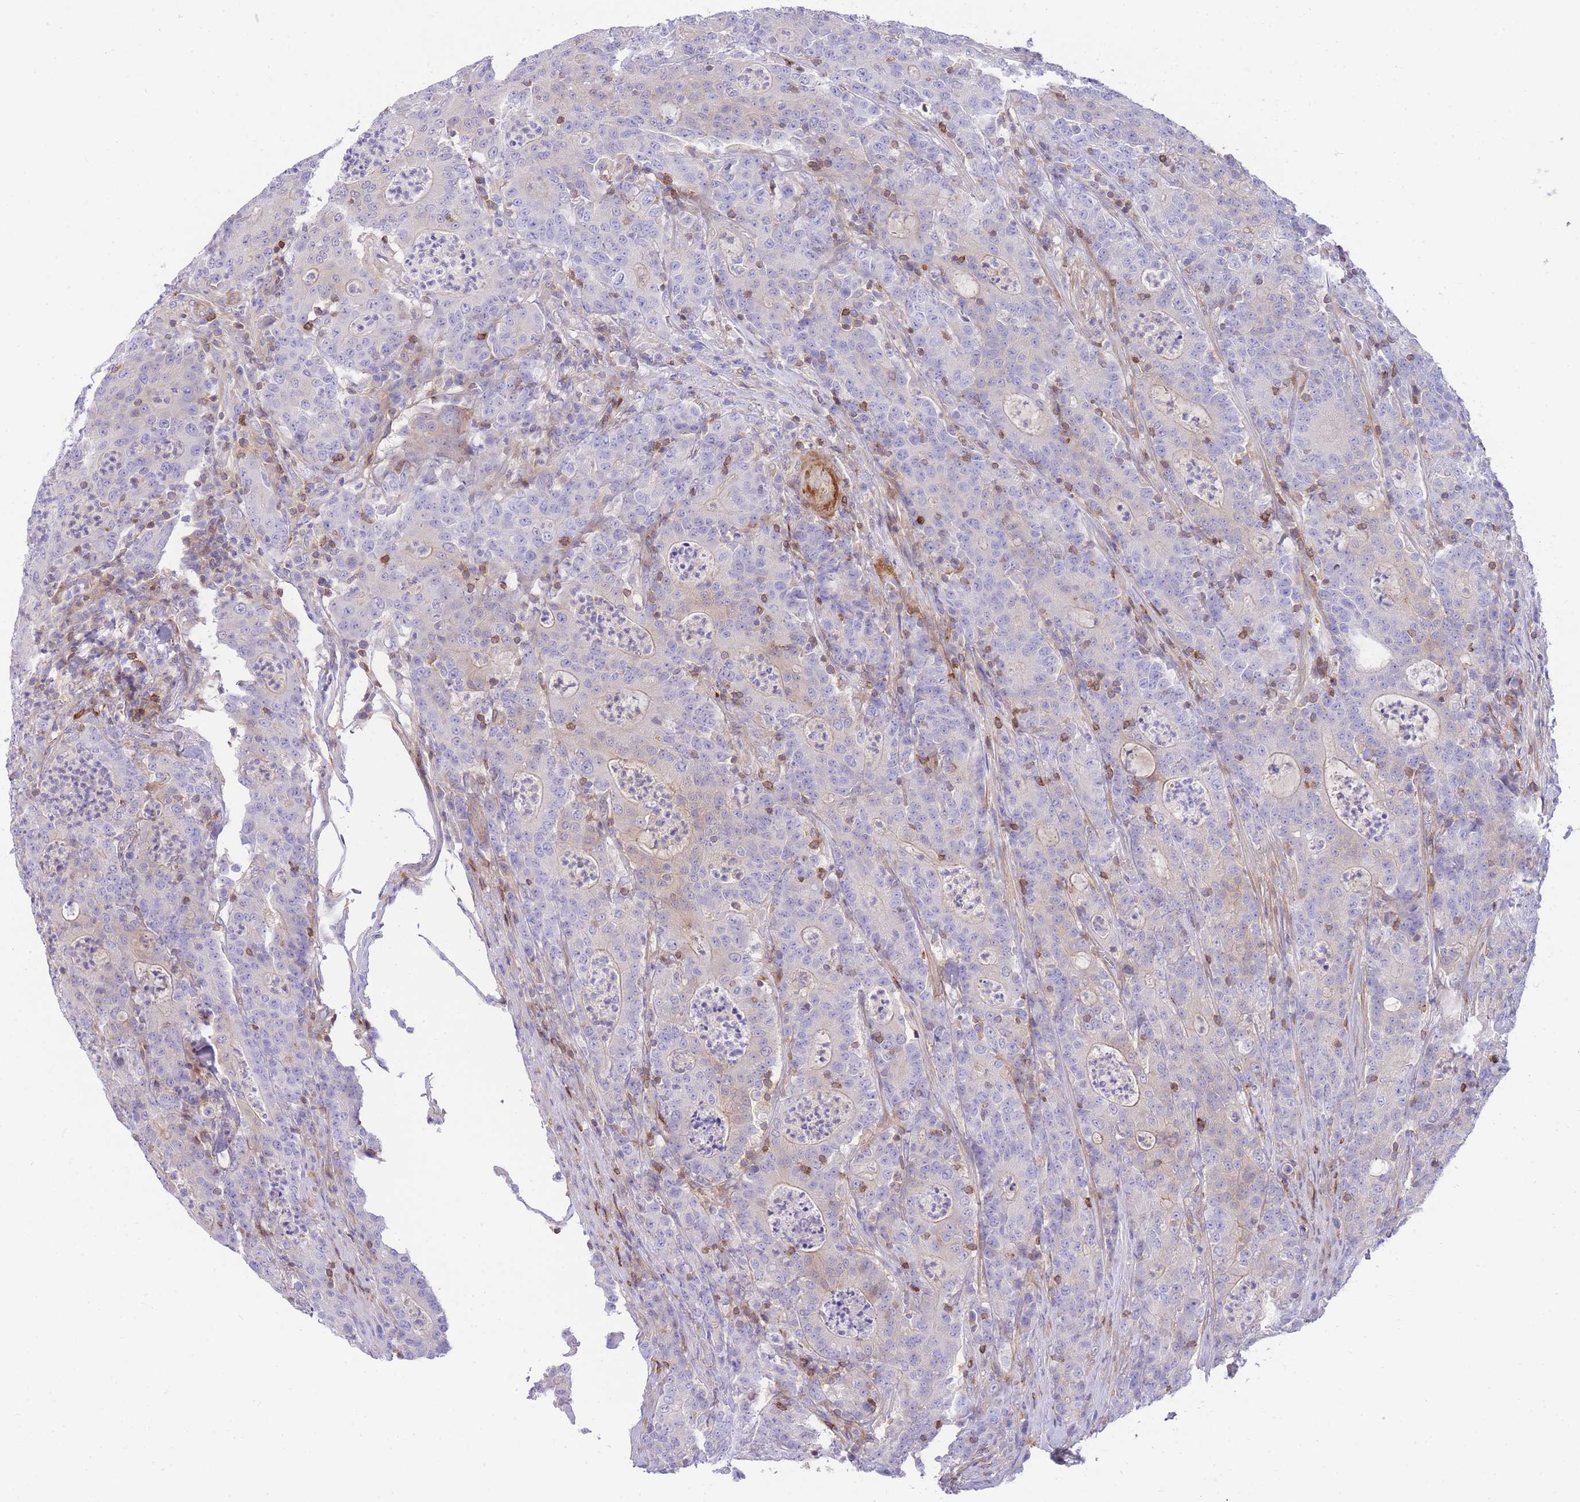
{"staining": {"intensity": "negative", "quantity": "none", "location": "none"}, "tissue": "colorectal cancer", "cell_type": "Tumor cells", "image_type": "cancer", "snomed": [{"axis": "morphology", "description": "Adenocarcinoma, NOS"}, {"axis": "topography", "description": "Colon"}], "caption": "High magnification brightfield microscopy of adenocarcinoma (colorectal) stained with DAB (3,3'-diaminobenzidine) (brown) and counterstained with hematoxylin (blue): tumor cells show no significant staining.", "gene": "FBN3", "patient": {"sex": "male", "age": 83}}